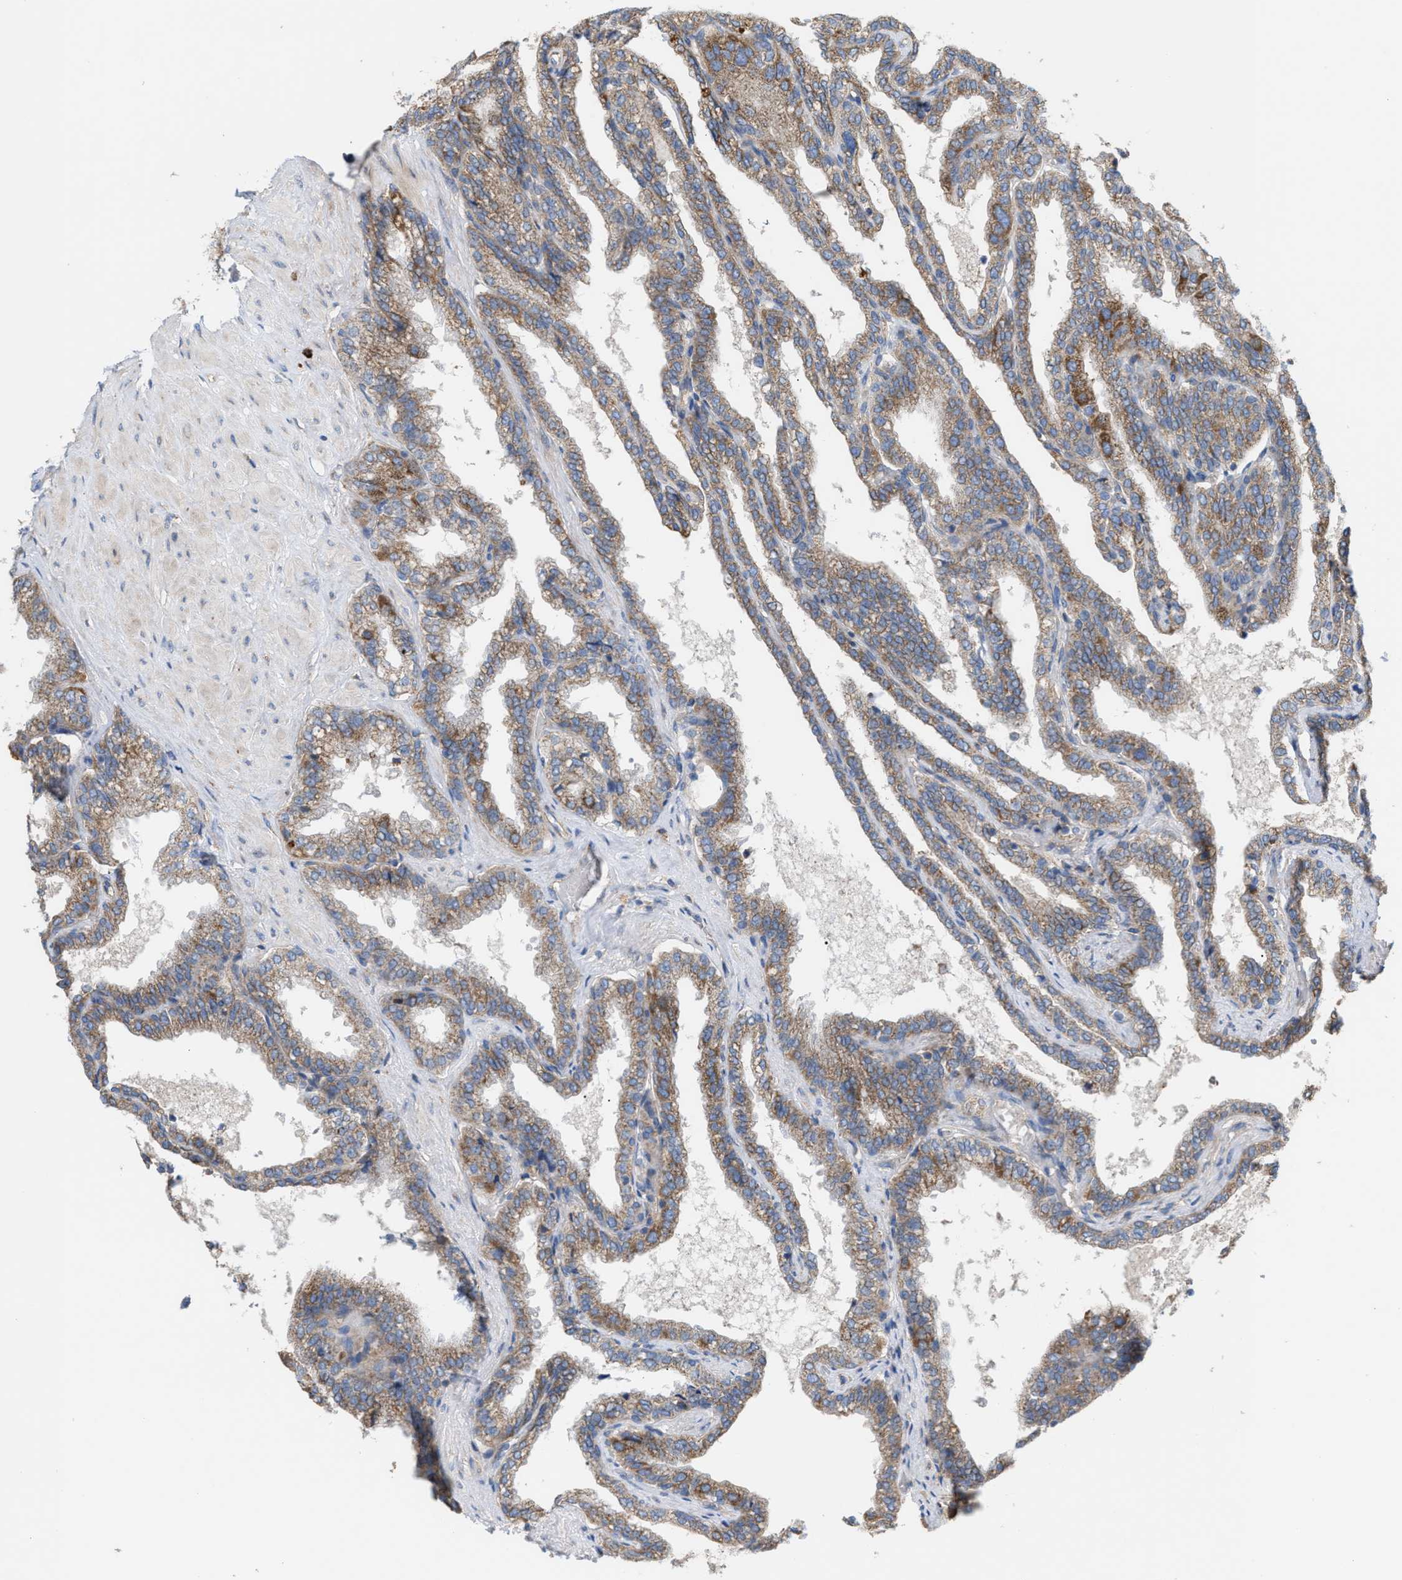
{"staining": {"intensity": "moderate", "quantity": ">75%", "location": "cytoplasmic/membranous"}, "tissue": "seminal vesicle", "cell_type": "Glandular cells", "image_type": "normal", "snomed": [{"axis": "morphology", "description": "Normal tissue, NOS"}, {"axis": "topography", "description": "Seminal veicle"}], "caption": "The image reveals staining of normal seminal vesicle, revealing moderate cytoplasmic/membranous protein staining (brown color) within glandular cells.", "gene": "OXSM", "patient": {"sex": "male", "age": 46}}